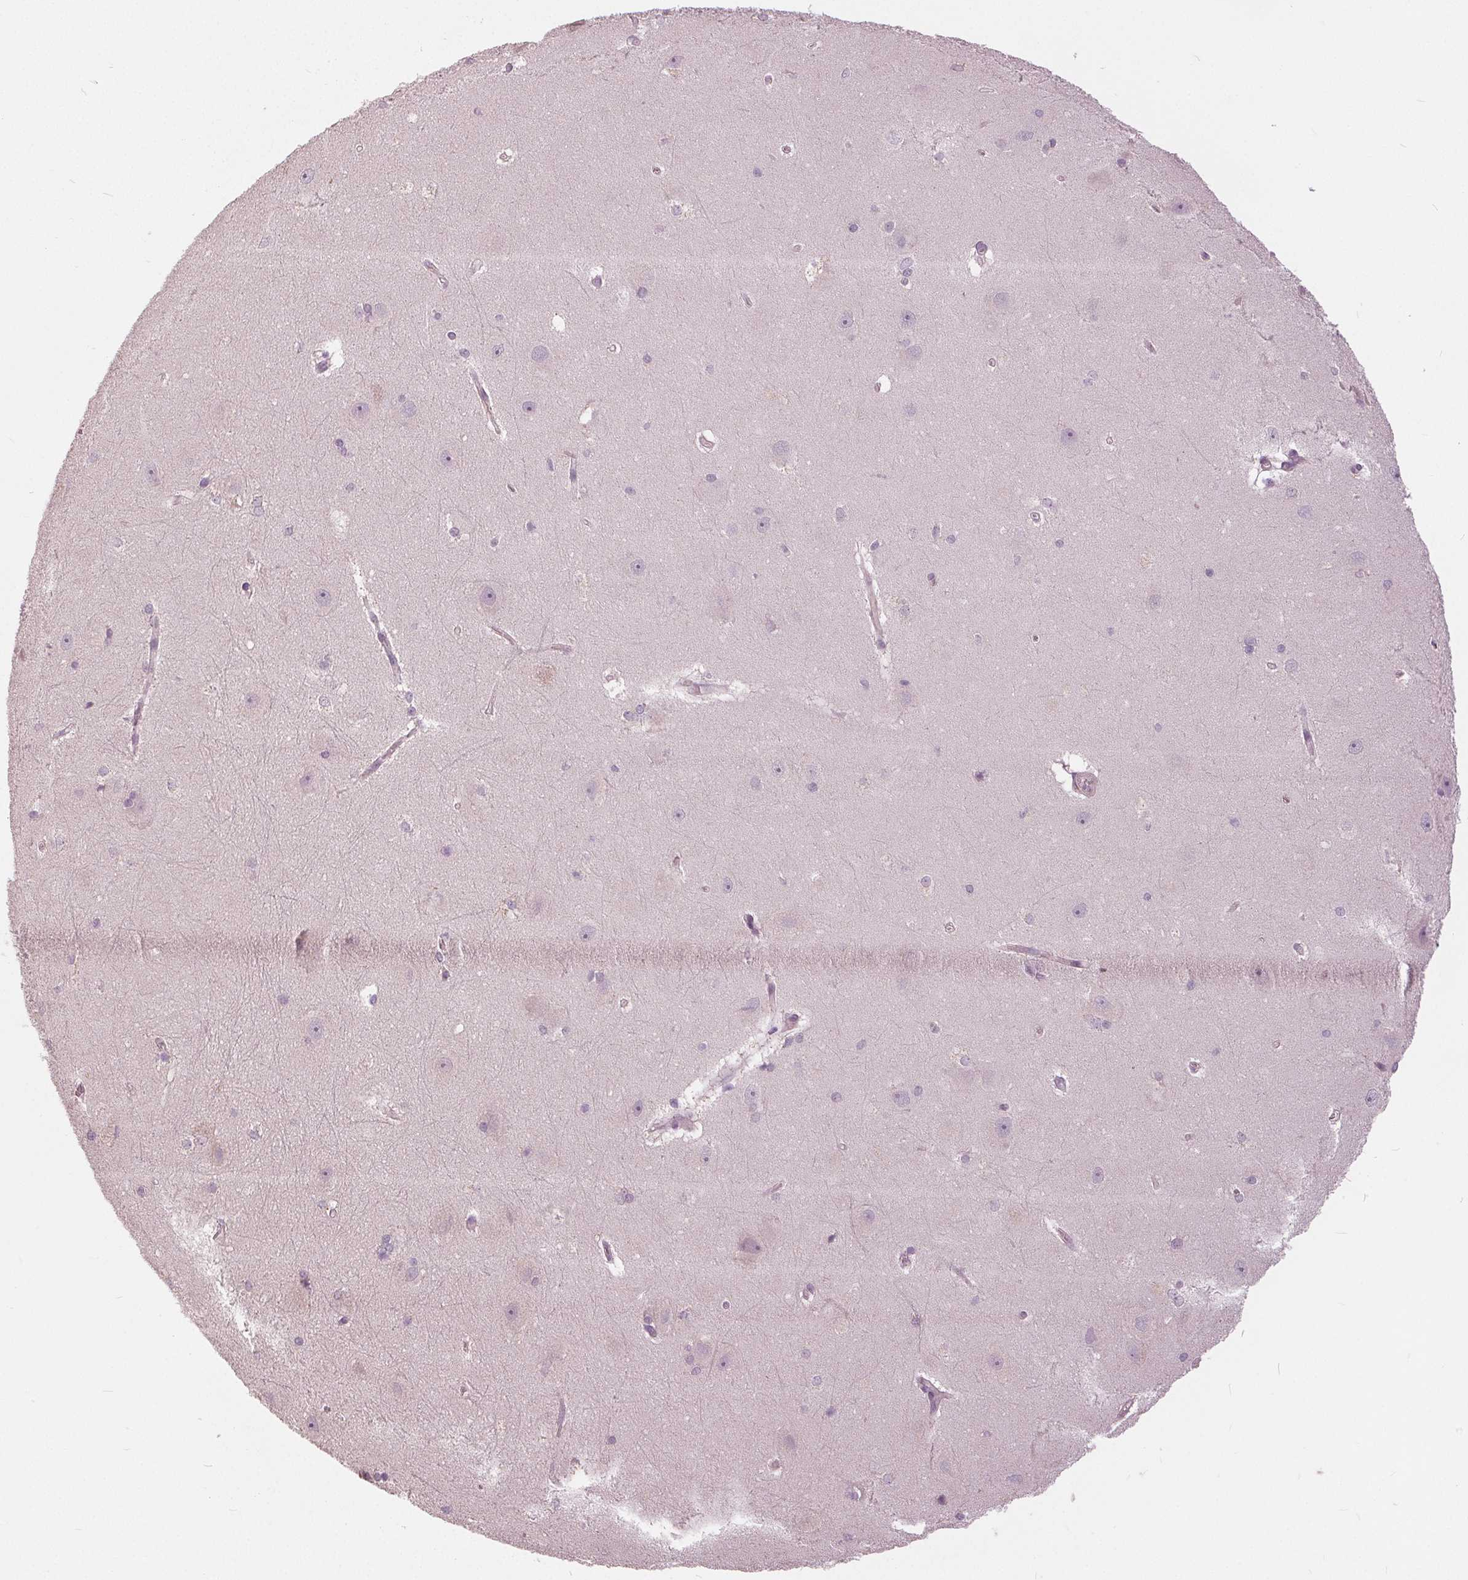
{"staining": {"intensity": "negative", "quantity": "none", "location": "none"}, "tissue": "hippocampus", "cell_type": "Glial cells", "image_type": "normal", "snomed": [{"axis": "morphology", "description": "Normal tissue, NOS"}, {"axis": "topography", "description": "Cerebral cortex"}, {"axis": "topography", "description": "Hippocampus"}], "caption": "Hippocampus was stained to show a protein in brown. There is no significant staining in glial cells. (Immunohistochemistry (ihc), brightfield microscopy, high magnification).", "gene": "KLK13", "patient": {"sex": "female", "age": 19}}